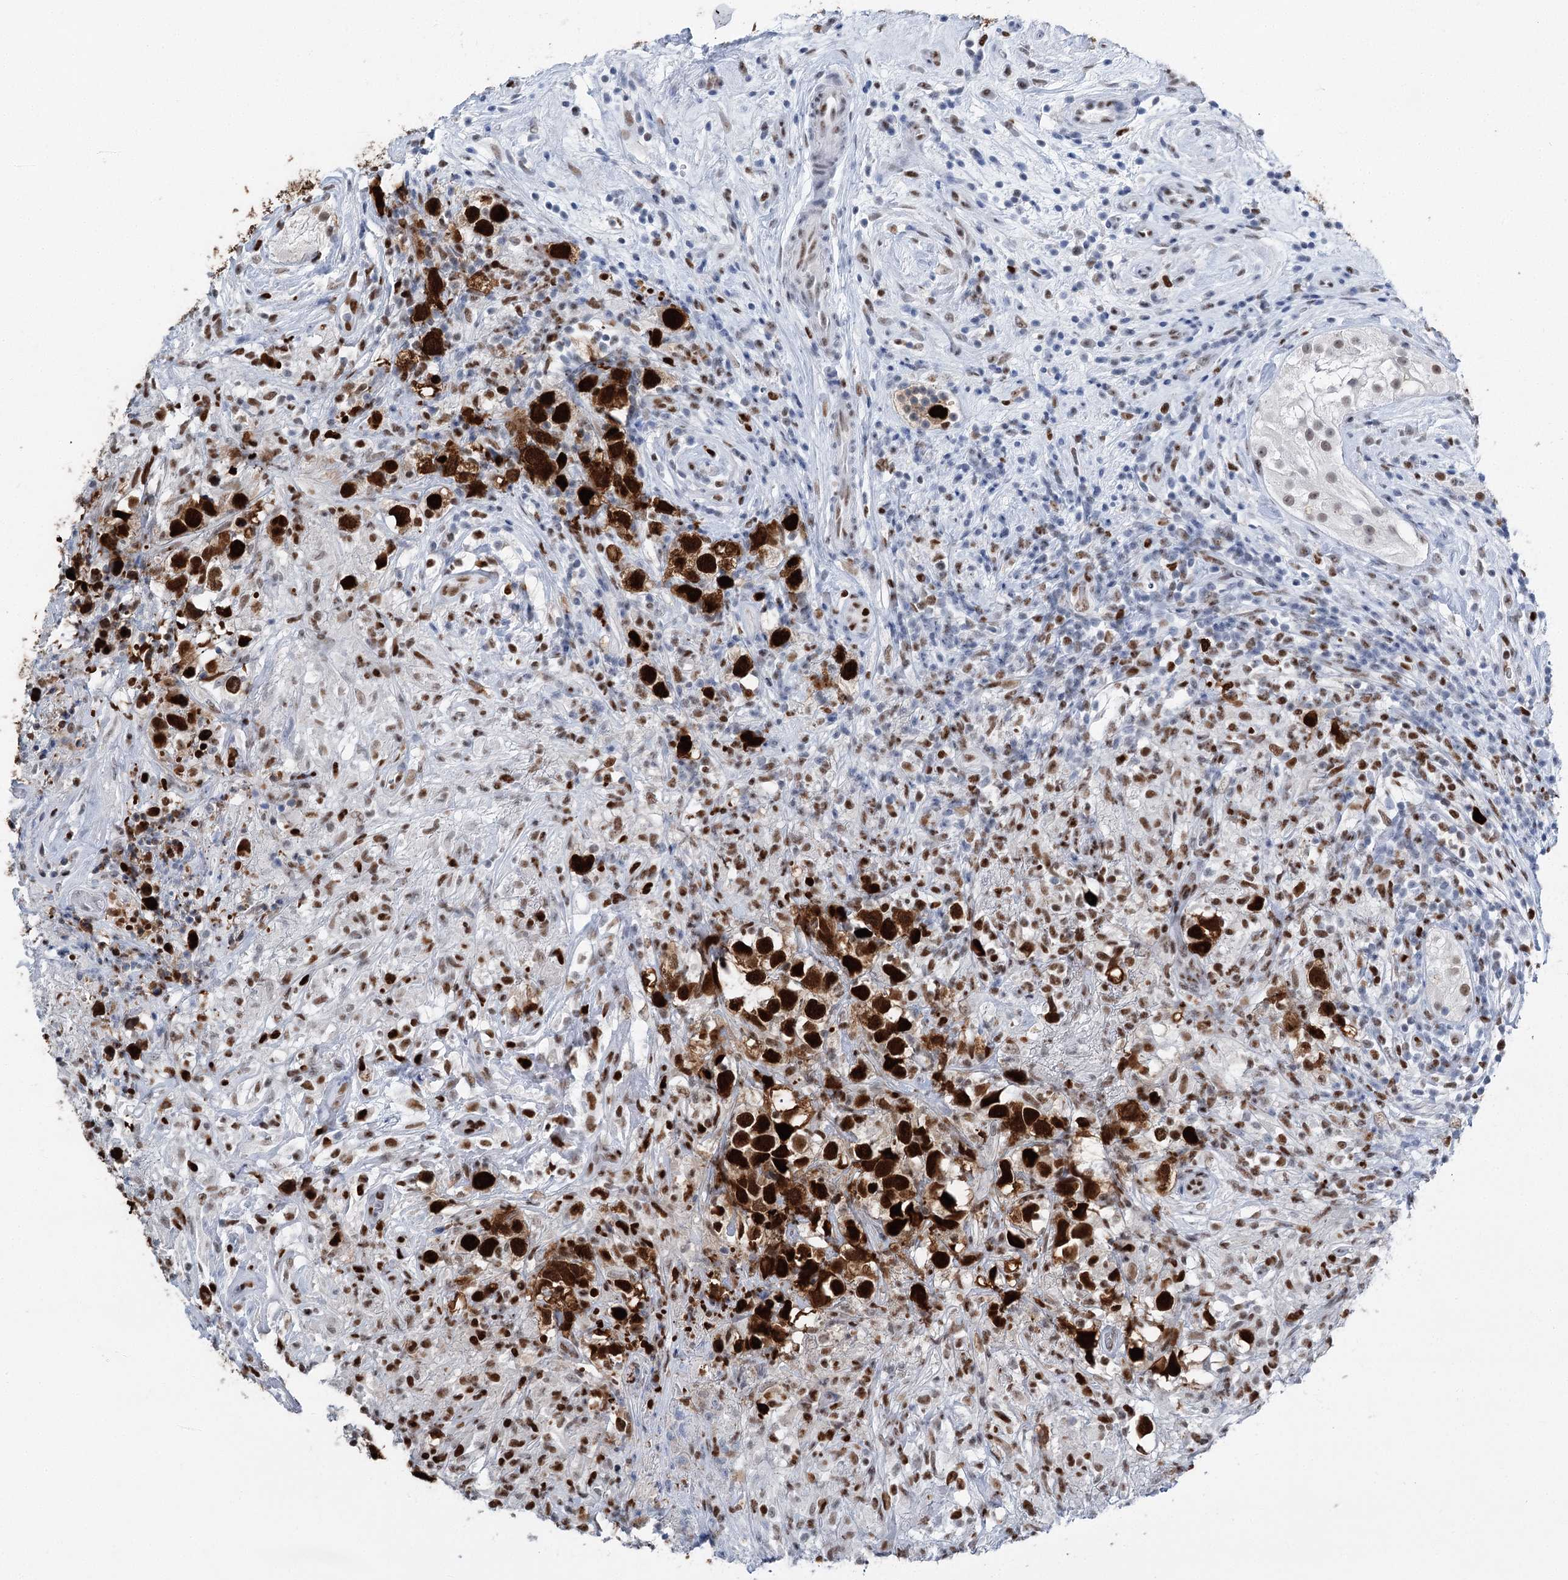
{"staining": {"intensity": "strong", "quantity": ">75%", "location": "nuclear"}, "tissue": "testis cancer", "cell_type": "Tumor cells", "image_type": "cancer", "snomed": [{"axis": "morphology", "description": "Seminoma, NOS"}, {"axis": "topography", "description": "Testis"}], "caption": "Human seminoma (testis) stained with a protein marker shows strong staining in tumor cells.", "gene": "HAT1", "patient": {"sex": "male", "age": 49}}